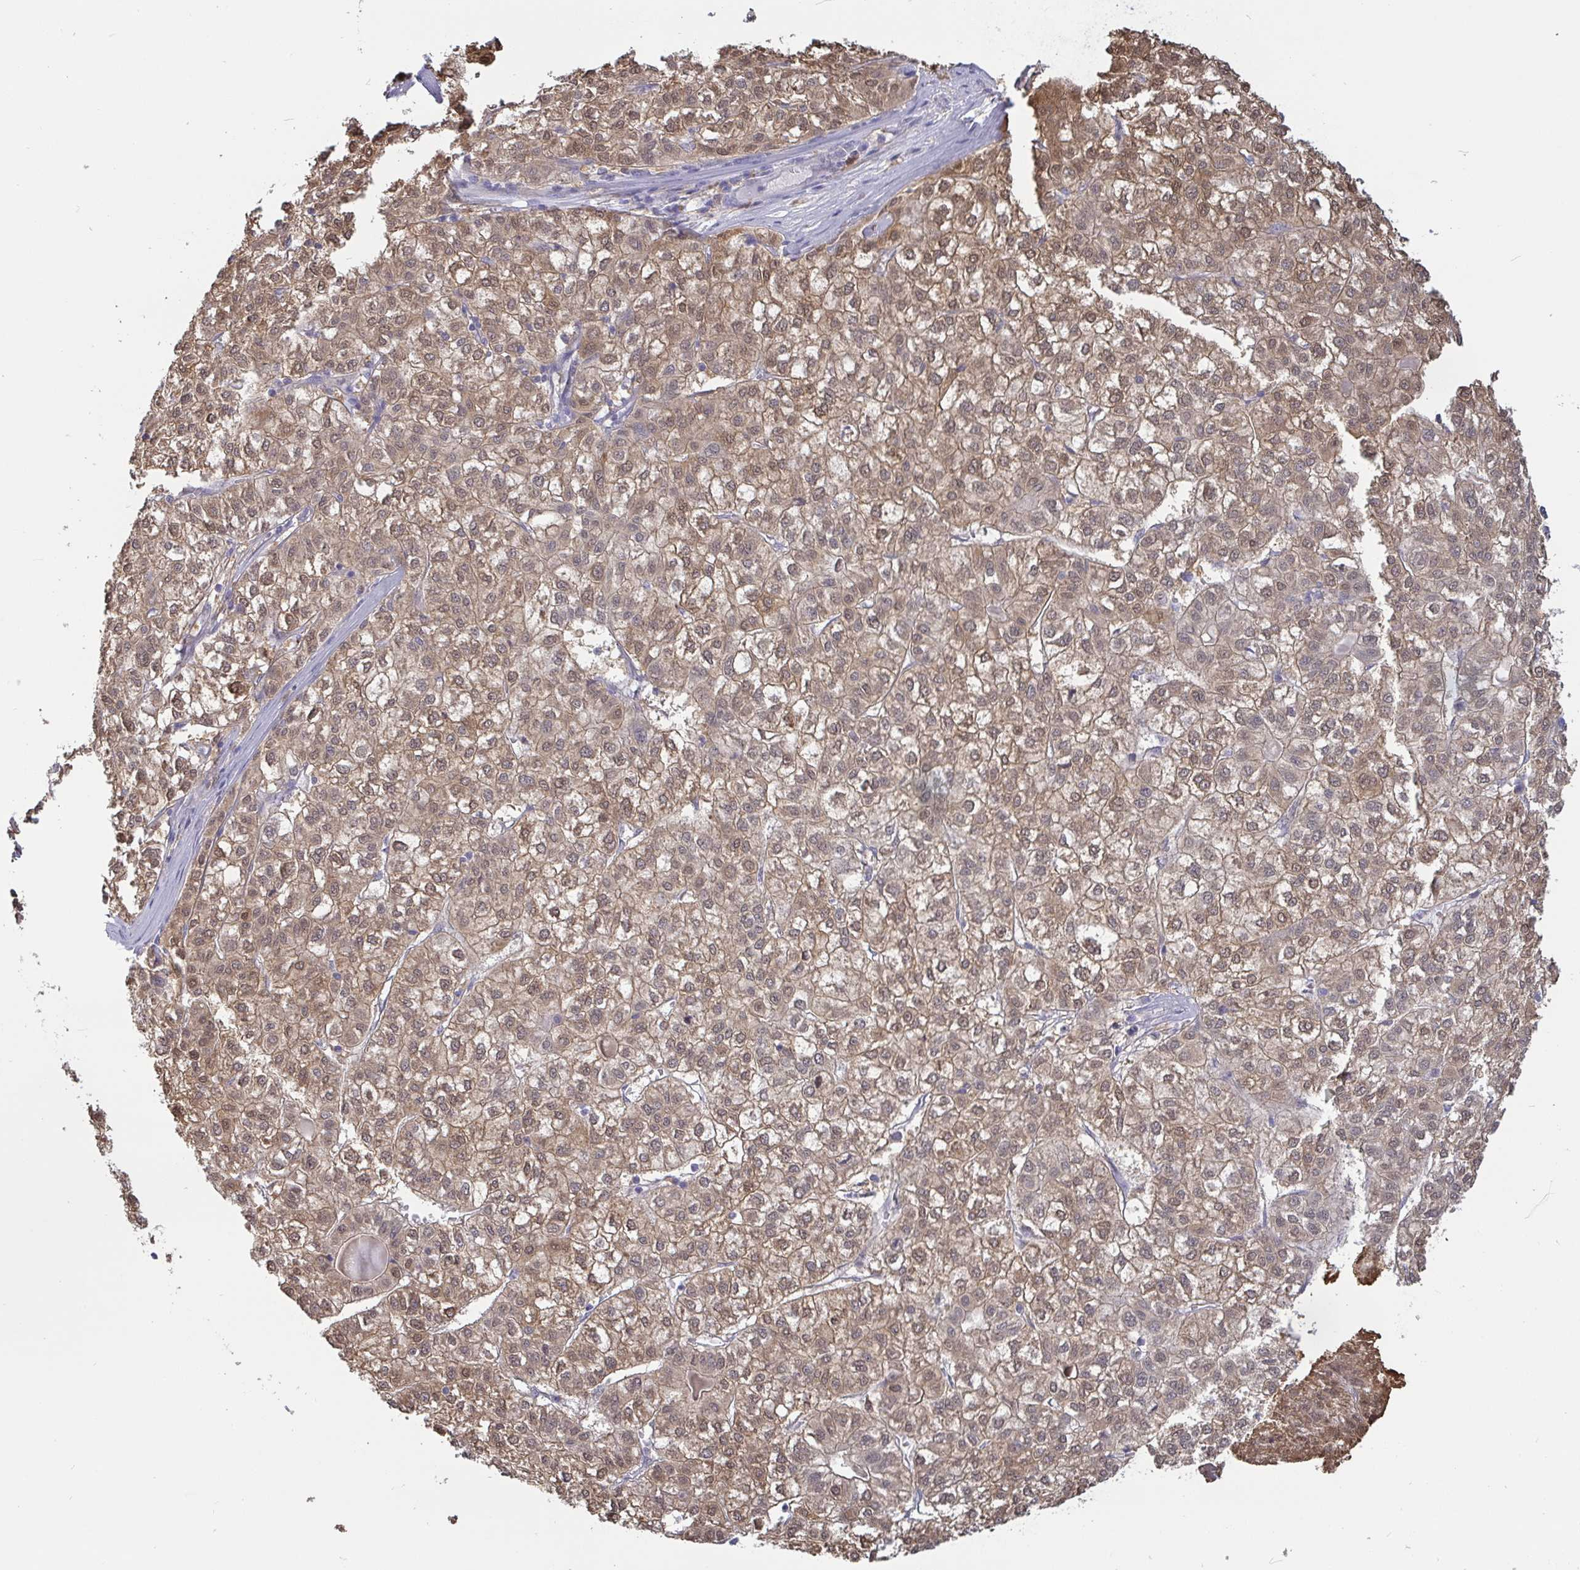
{"staining": {"intensity": "moderate", "quantity": ">75%", "location": "cytoplasmic/membranous,nuclear"}, "tissue": "liver cancer", "cell_type": "Tumor cells", "image_type": "cancer", "snomed": [{"axis": "morphology", "description": "Carcinoma, Hepatocellular, NOS"}, {"axis": "topography", "description": "Liver"}], "caption": "IHC (DAB) staining of liver cancer reveals moderate cytoplasmic/membranous and nuclear protein expression in approximately >75% of tumor cells.", "gene": "IDH1", "patient": {"sex": "female", "age": 43}}